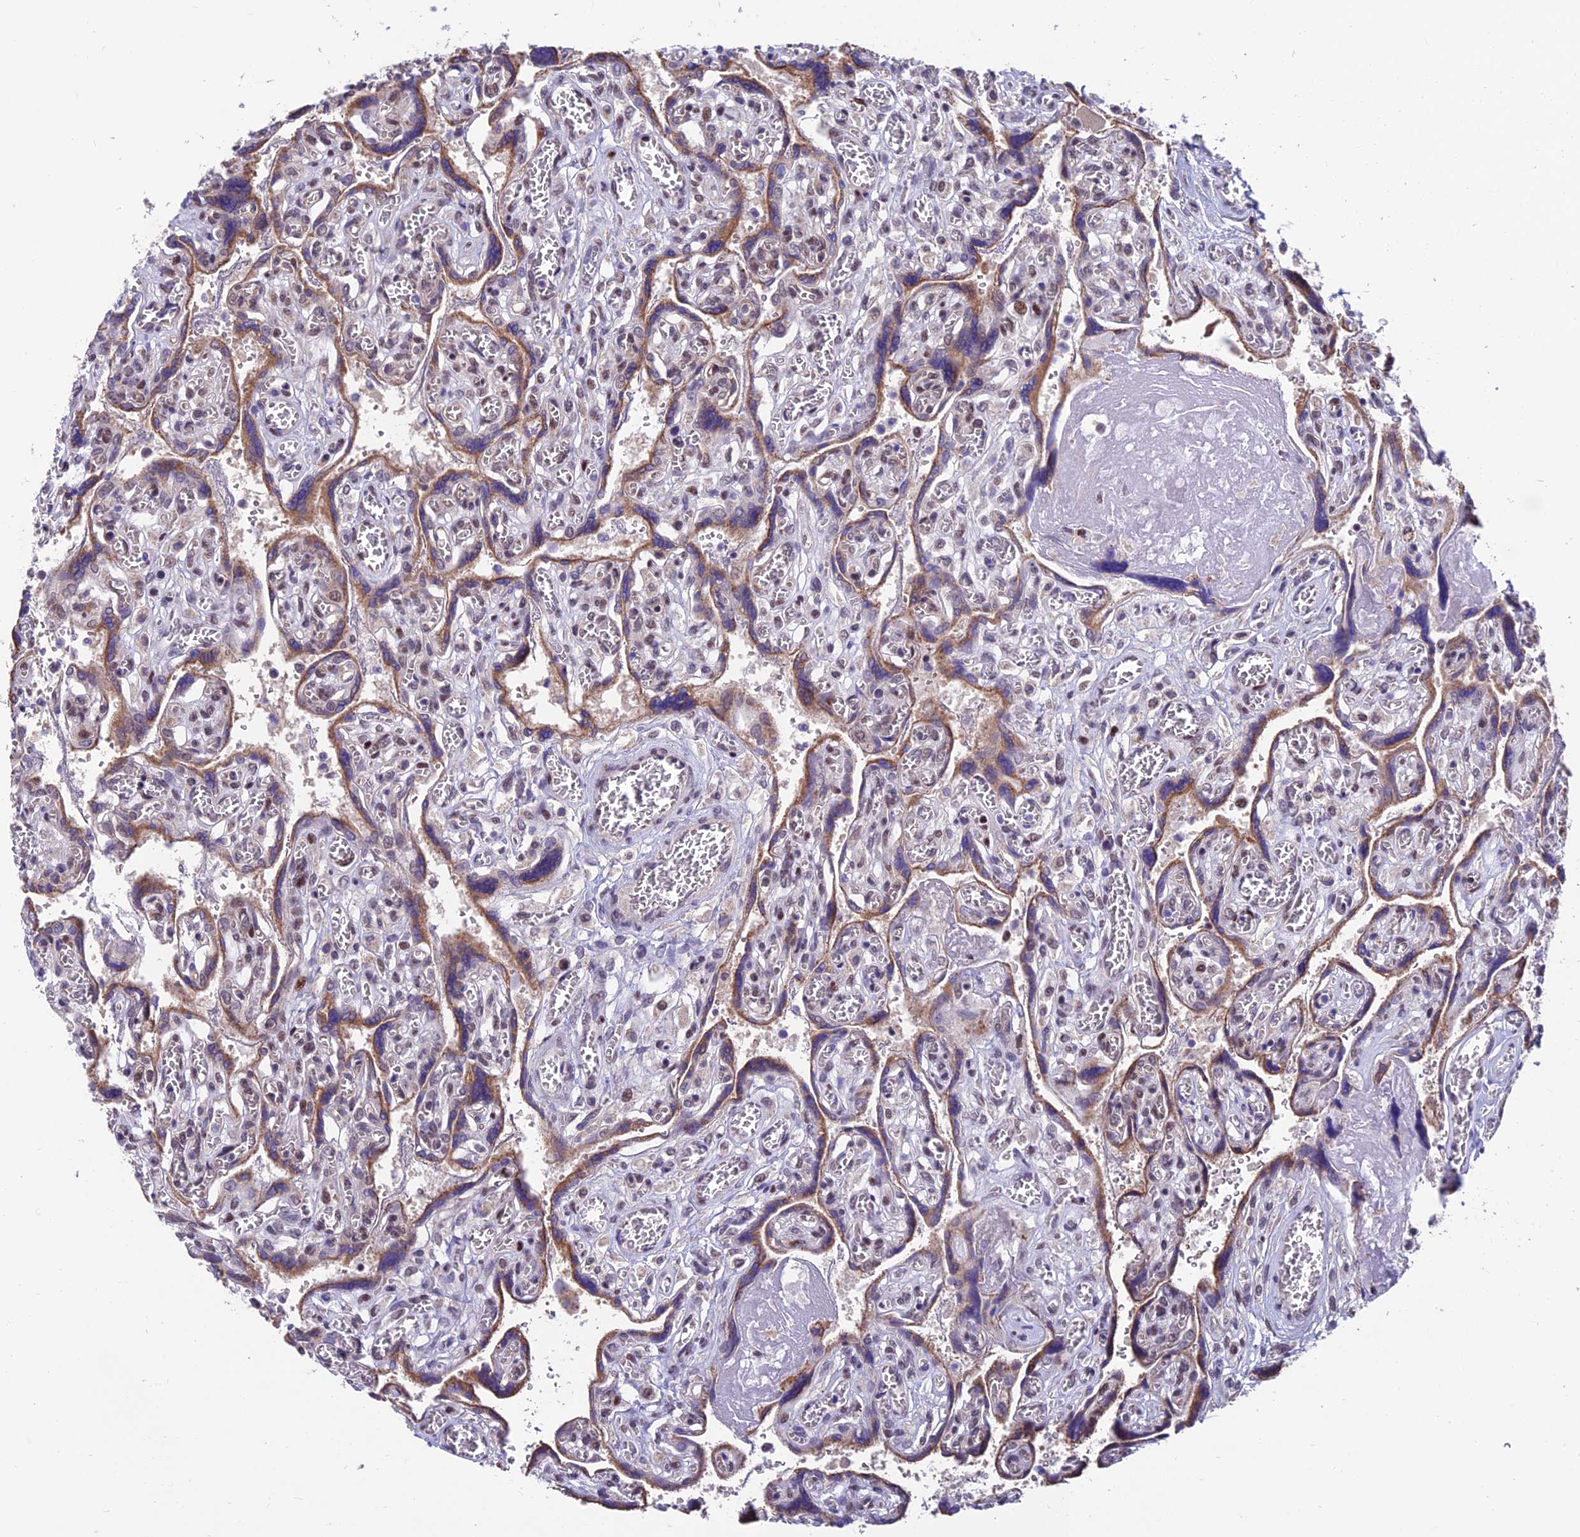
{"staining": {"intensity": "strong", "quantity": ">75%", "location": "nuclear"}, "tissue": "placenta", "cell_type": "Decidual cells", "image_type": "normal", "snomed": [{"axis": "morphology", "description": "Normal tissue, NOS"}, {"axis": "topography", "description": "Placenta"}], "caption": "A brown stain shows strong nuclear expression of a protein in decidual cells of normal human placenta. Using DAB (brown) and hematoxylin (blue) stains, captured at high magnification using brightfield microscopy.", "gene": "KIAA1191", "patient": {"sex": "female", "age": 39}}